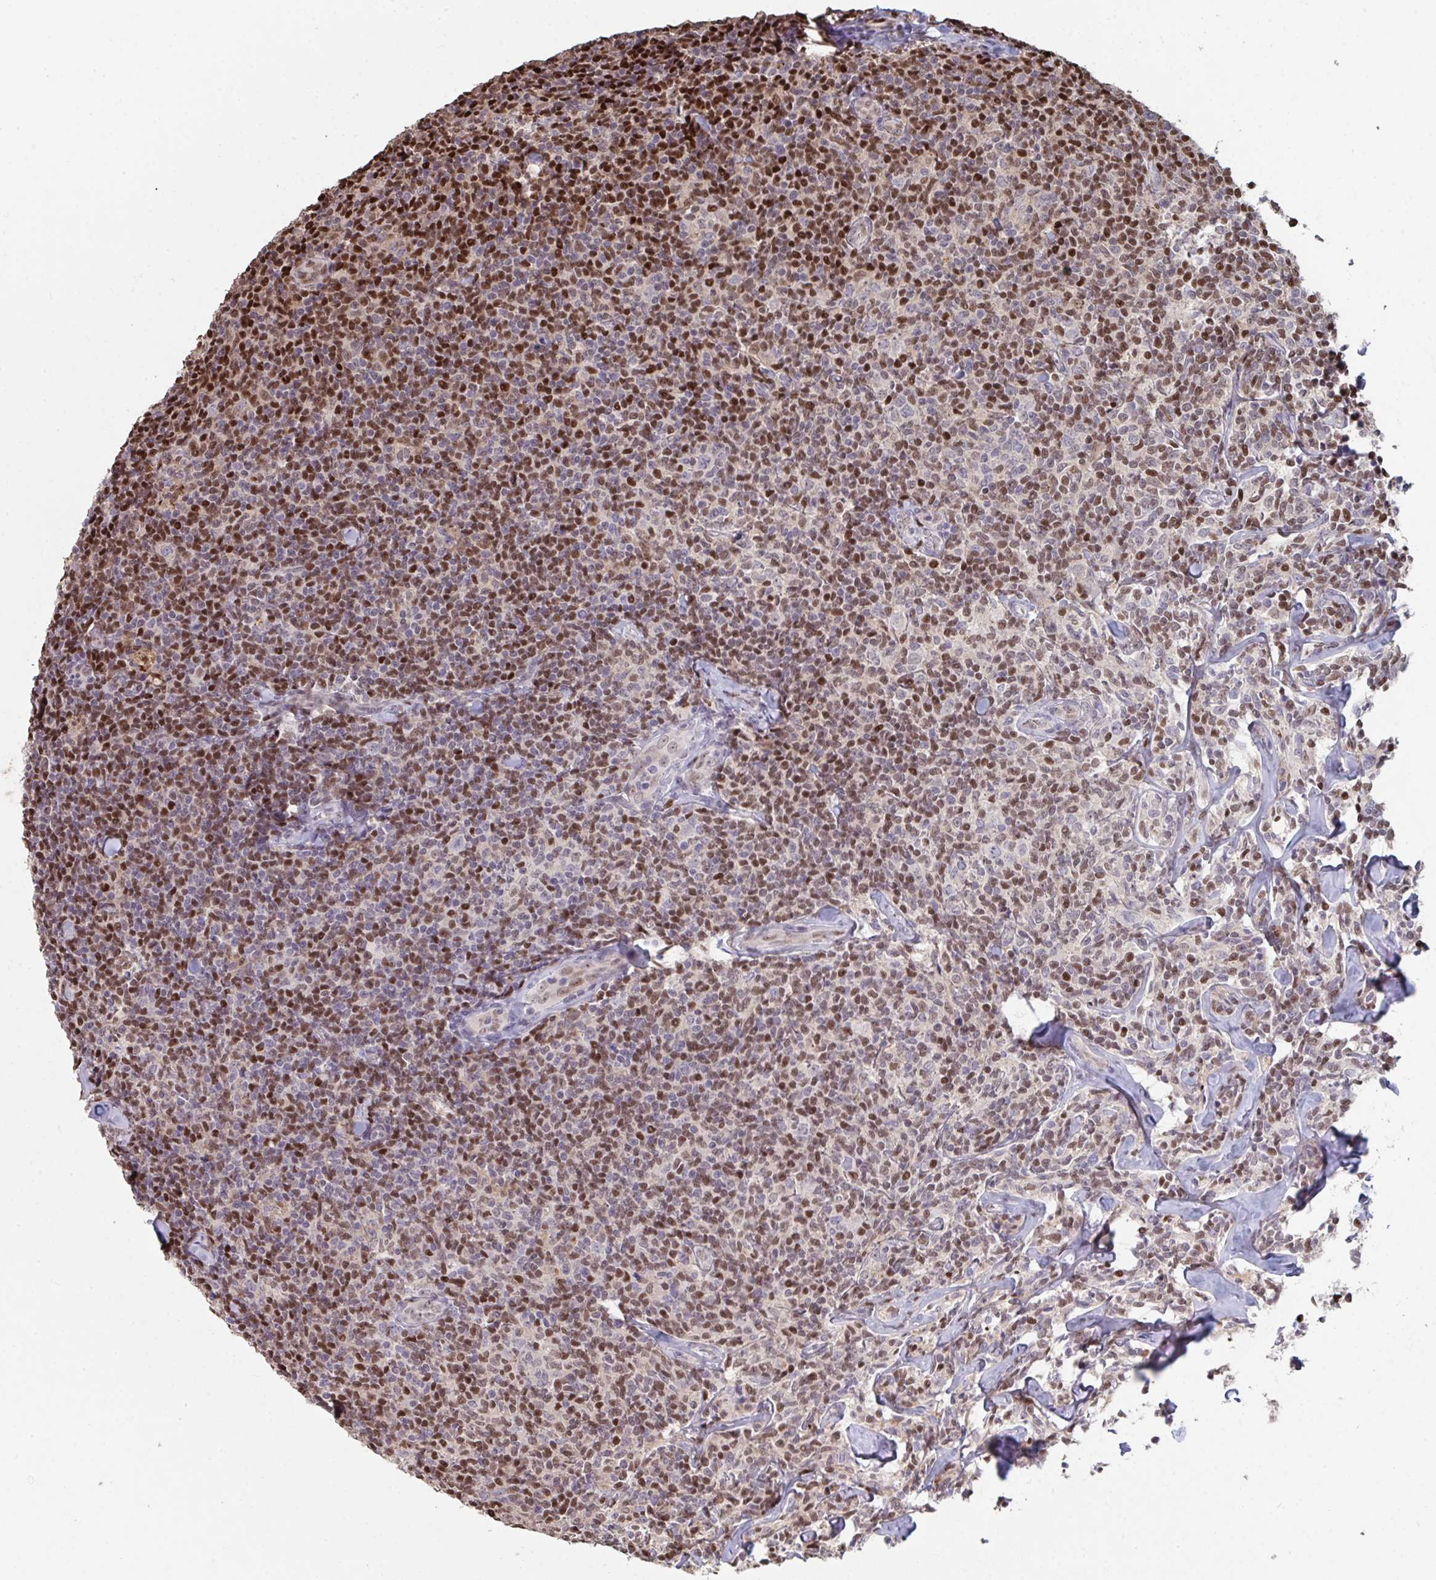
{"staining": {"intensity": "strong", "quantity": "25%-75%", "location": "nuclear"}, "tissue": "lymphoma", "cell_type": "Tumor cells", "image_type": "cancer", "snomed": [{"axis": "morphology", "description": "Malignant lymphoma, non-Hodgkin's type, Low grade"}, {"axis": "topography", "description": "Lymph node"}], "caption": "Protein expression analysis of human low-grade malignant lymphoma, non-Hodgkin's type reveals strong nuclear expression in approximately 25%-75% of tumor cells. (Brightfield microscopy of DAB IHC at high magnification).", "gene": "ACD", "patient": {"sex": "female", "age": 56}}